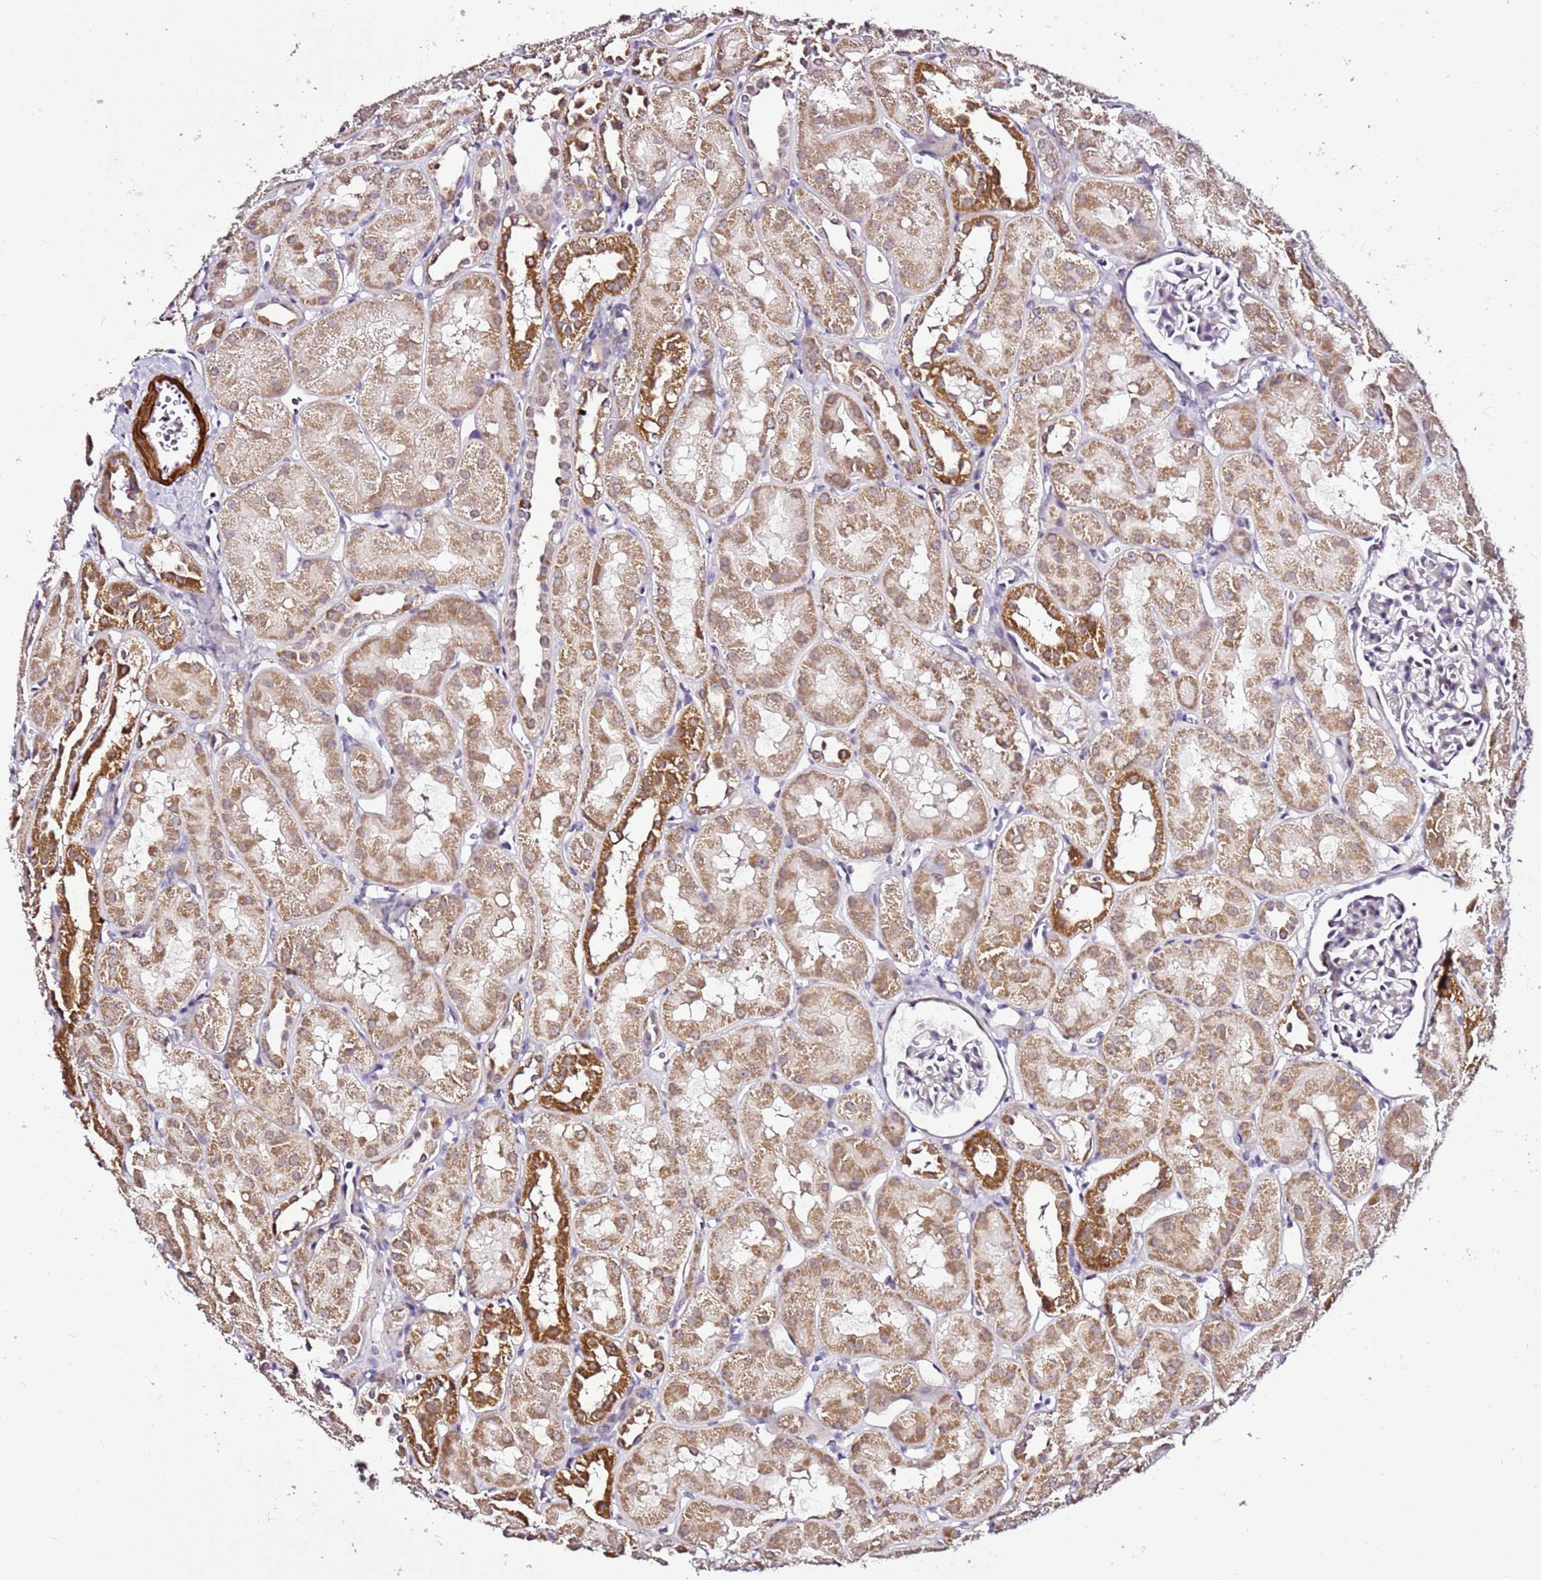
{"staining": {"intensity": "negative", "quantity": "none", "location": "none"}, "tissue": "kidney", "cell_type": "Cells in glomeruli", "image_type": "normal", "snomed": [{"axis": "morphology", "description": "Normal tissue, NOS"}, {"axis": "topography", "description": "Kidney"}, {"axis": "topography", "description": "Urinary bladder"}], "caption": "A high-resolution micrograph shows immunohistochemistry (IHC) staining of benign kidney, which exhibits no significant expression in cells in glomeruli.", "gene": "SMIM4", "patient": {"sex": "male", "age": 16}}